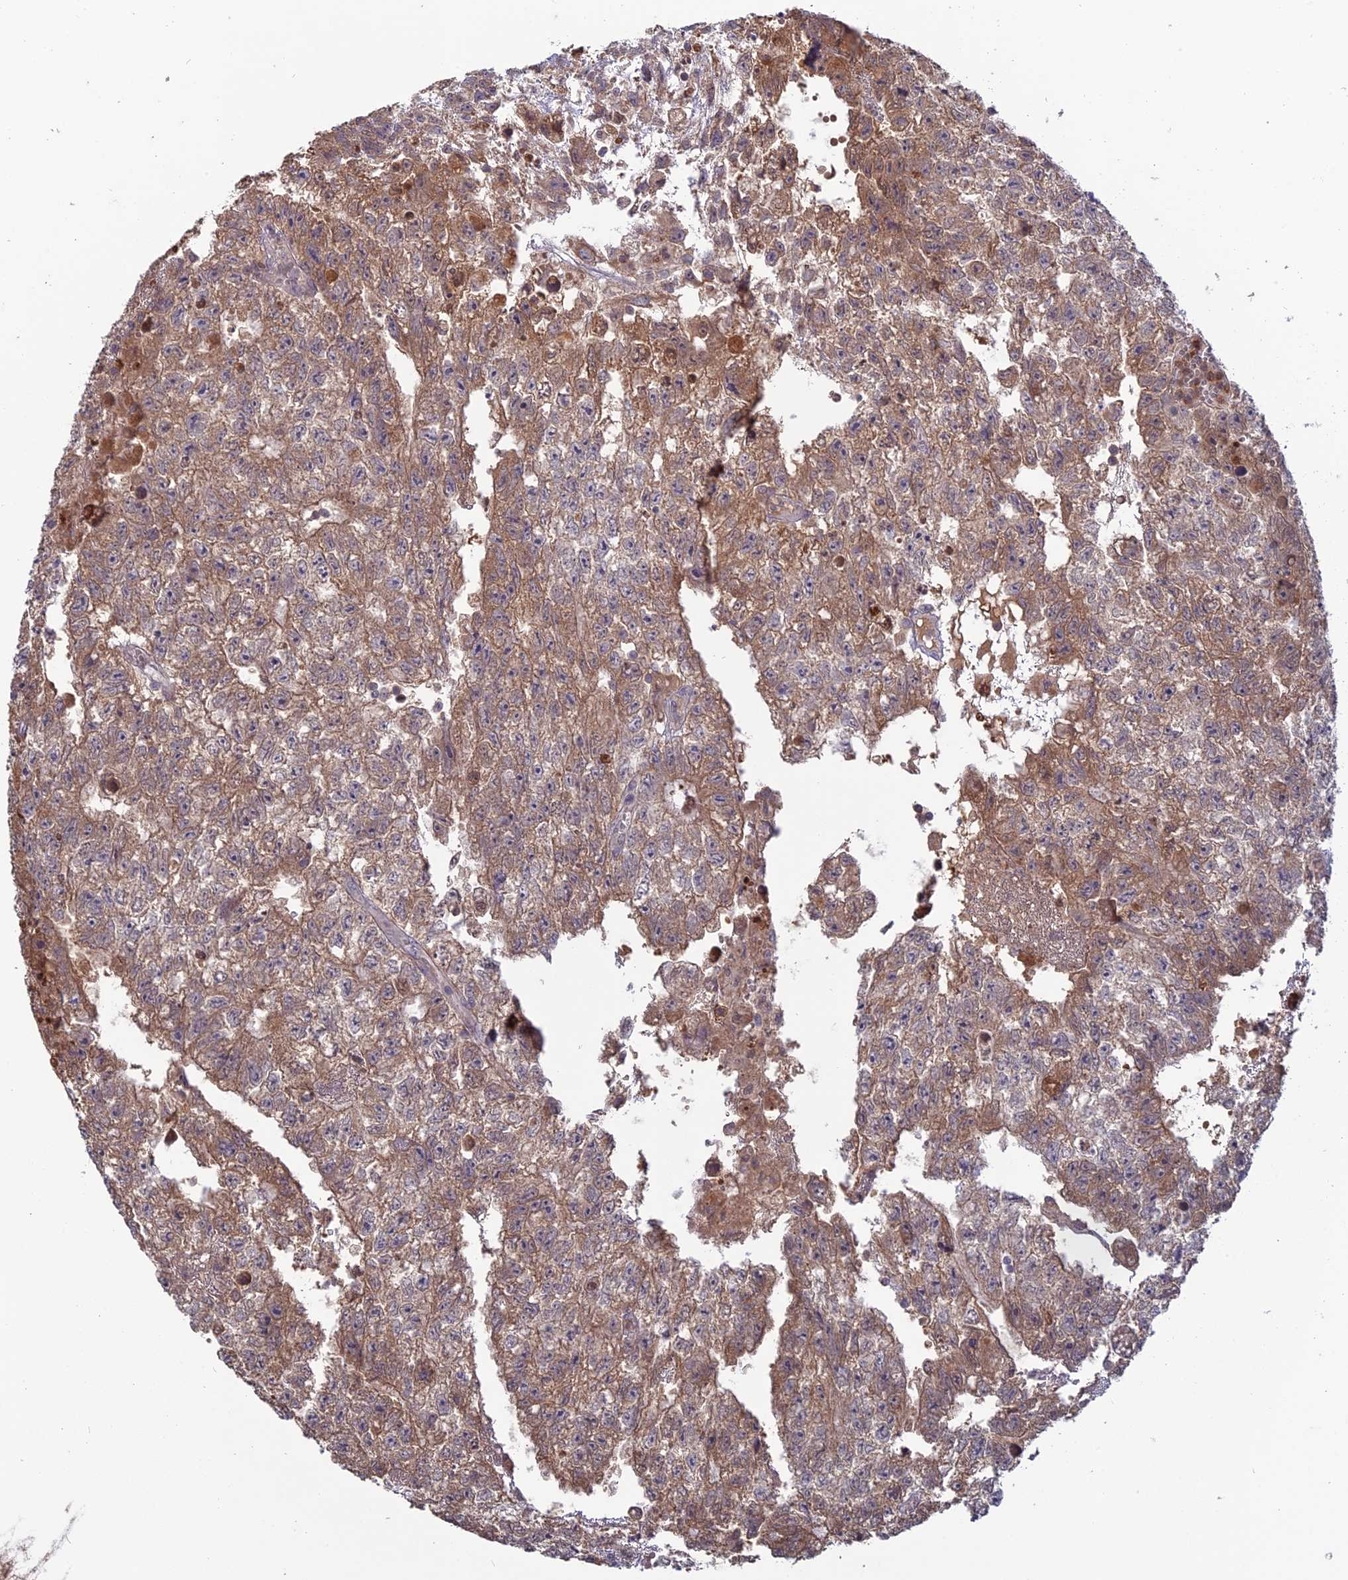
{"staining": {"intensity": "moderate", "quantity": ">75%", "location": "cytoplasmic/membranous"}, "tissue": "testis cancer", "cell_type": "Tumor cells", "image_type": "cancer", "snomed": [{"axis": "morphology", "description": "Carcinoma, Embryonal, NOS"}, {"axis": "topography", "description": "Testis"}], "caption": "Embryonal carcinoma (testis) was stained to show a protein in brown. There is medium levels of moderate cytoplasmic/membranous expression in approximately >75% of tumor cells. The staining is performed using DAB (3,3'-diaminobenzidine) brown chromogen to label protein expression. The nuclei are counter-stained blue using hematoxylin.", "gene": "TMEM208", "patient": {"sex": "male", "age": 26}}